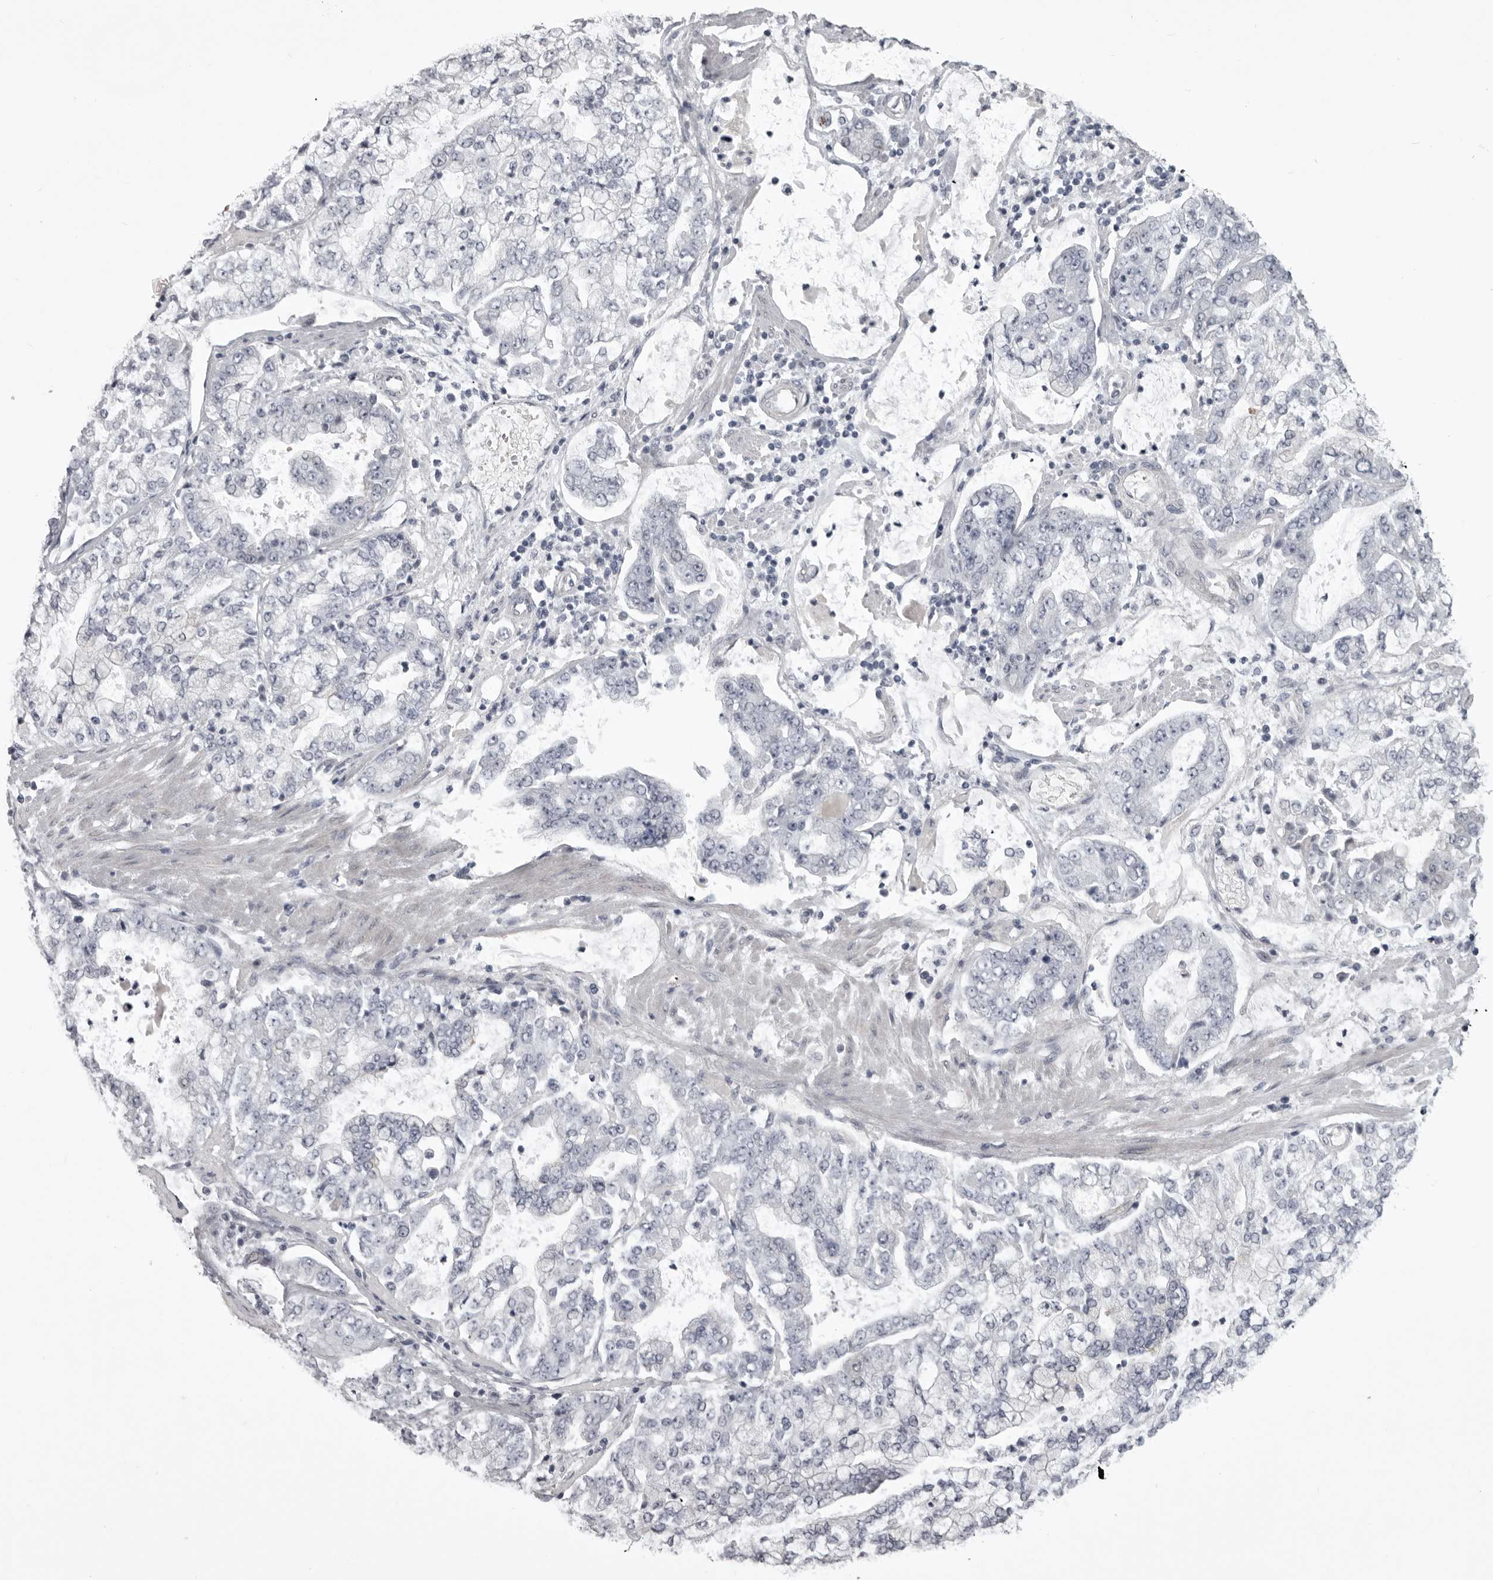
{"staining": {"intensity": "negative", "quantity": "none", "location": "none"}, "tissue": "stomach cancer", "cell_type": "Tumor cells", "image_type": "cancer", "snomed": [{"axis": "morphology", "description": "Adenocarcinoma, NOS"}, {"axis": "topography", "description": "Stomach"}], "caption": "Tumor cells are negative for protein expression in human adenocarcinoma (stomach).", "gene": "EPHA10", "patient": {"sex": "male", "age": 76}}